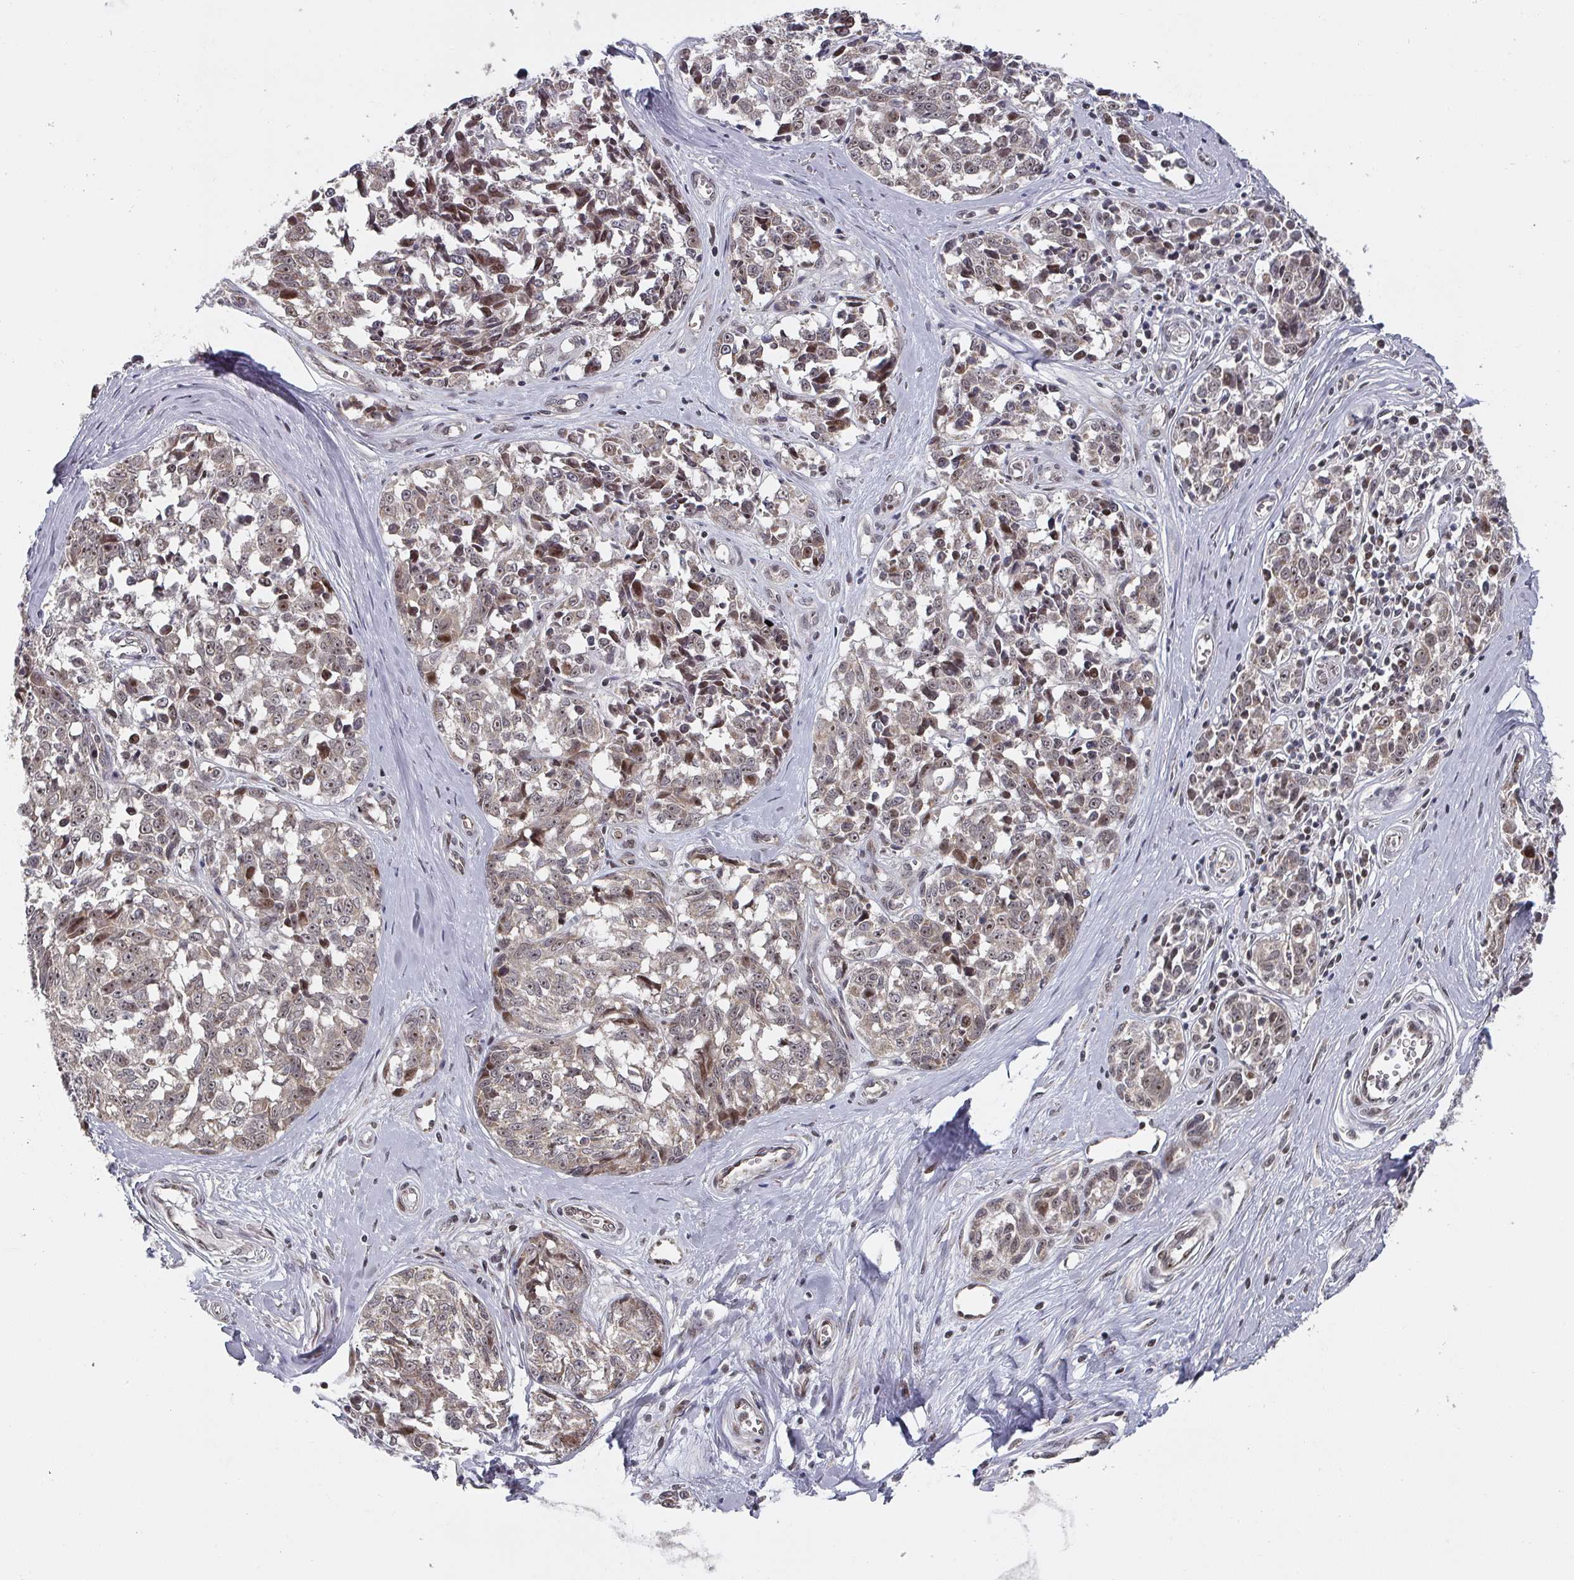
{"staining": {"intensity": "moderate", "quantity": "25%-75%", "location": "nuclear"}, "tissue": "melanoma", "cell_type": "Tumor cells", "image_type": "cancer", "snomed": [{"axis": "morphology", "description": "Normal tissue, NOS"}, {"axis": "morphology", "description": "Malignant melanoma, NOS"}, {"axis": "topography", "description": "Skin"}], "caption": "Protein expression analysis of malignant melanoma reveals moderate nuclear expression in about 25%-75% of tumor cells.", "gene": "KIF1C", "patient": {"sex": "female", "age": 64}}